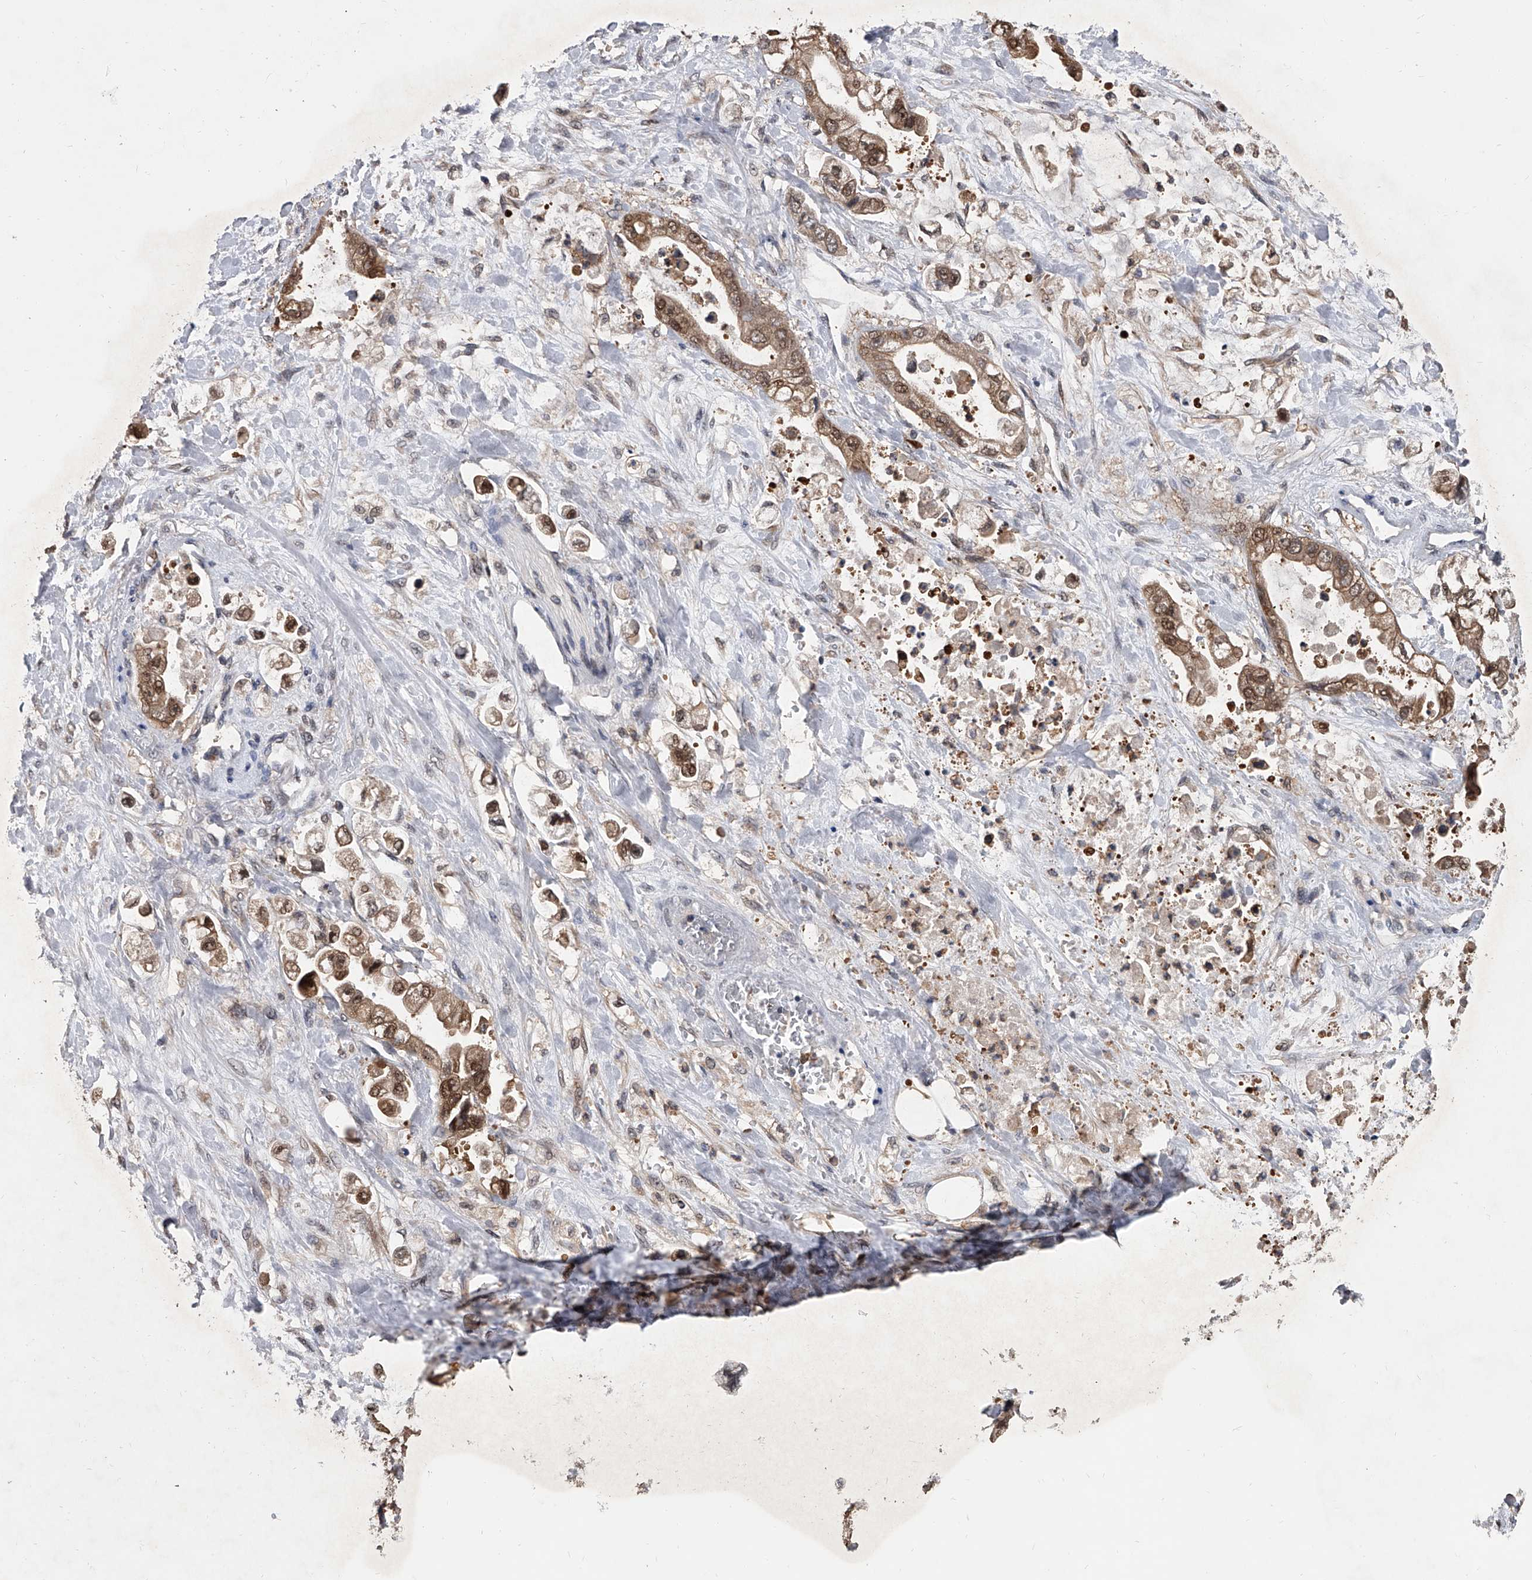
{"staining": {"intensity": "moderate", "quantity": ">75%", "location": "cytoplasmic/membranous,nuclear"}, "tissue": "stomach cancer", "cell_type": "Tumor cells", "image_type": "cancer", "snomed": [{"axis": "morphology", "description": "Adenocarcinoma, NOS"}, {"axis": "topography", "description": "Stomach"}], "caption": "Immunohistochemical staining of stomach cancer (adenocarcinoma) demonstrates moderate cytoplasmic/membranous and nuclear protein staining in approximately >75% of tumor cells. The protein is stained brown, and the nuclei are stained in blue (DAB (3,3'-diaminobenzidine) IHC with brightfield microscopy, high magnification).", "gene": "BHLHE23", "patient": {"sex": "male", "age": 62}}